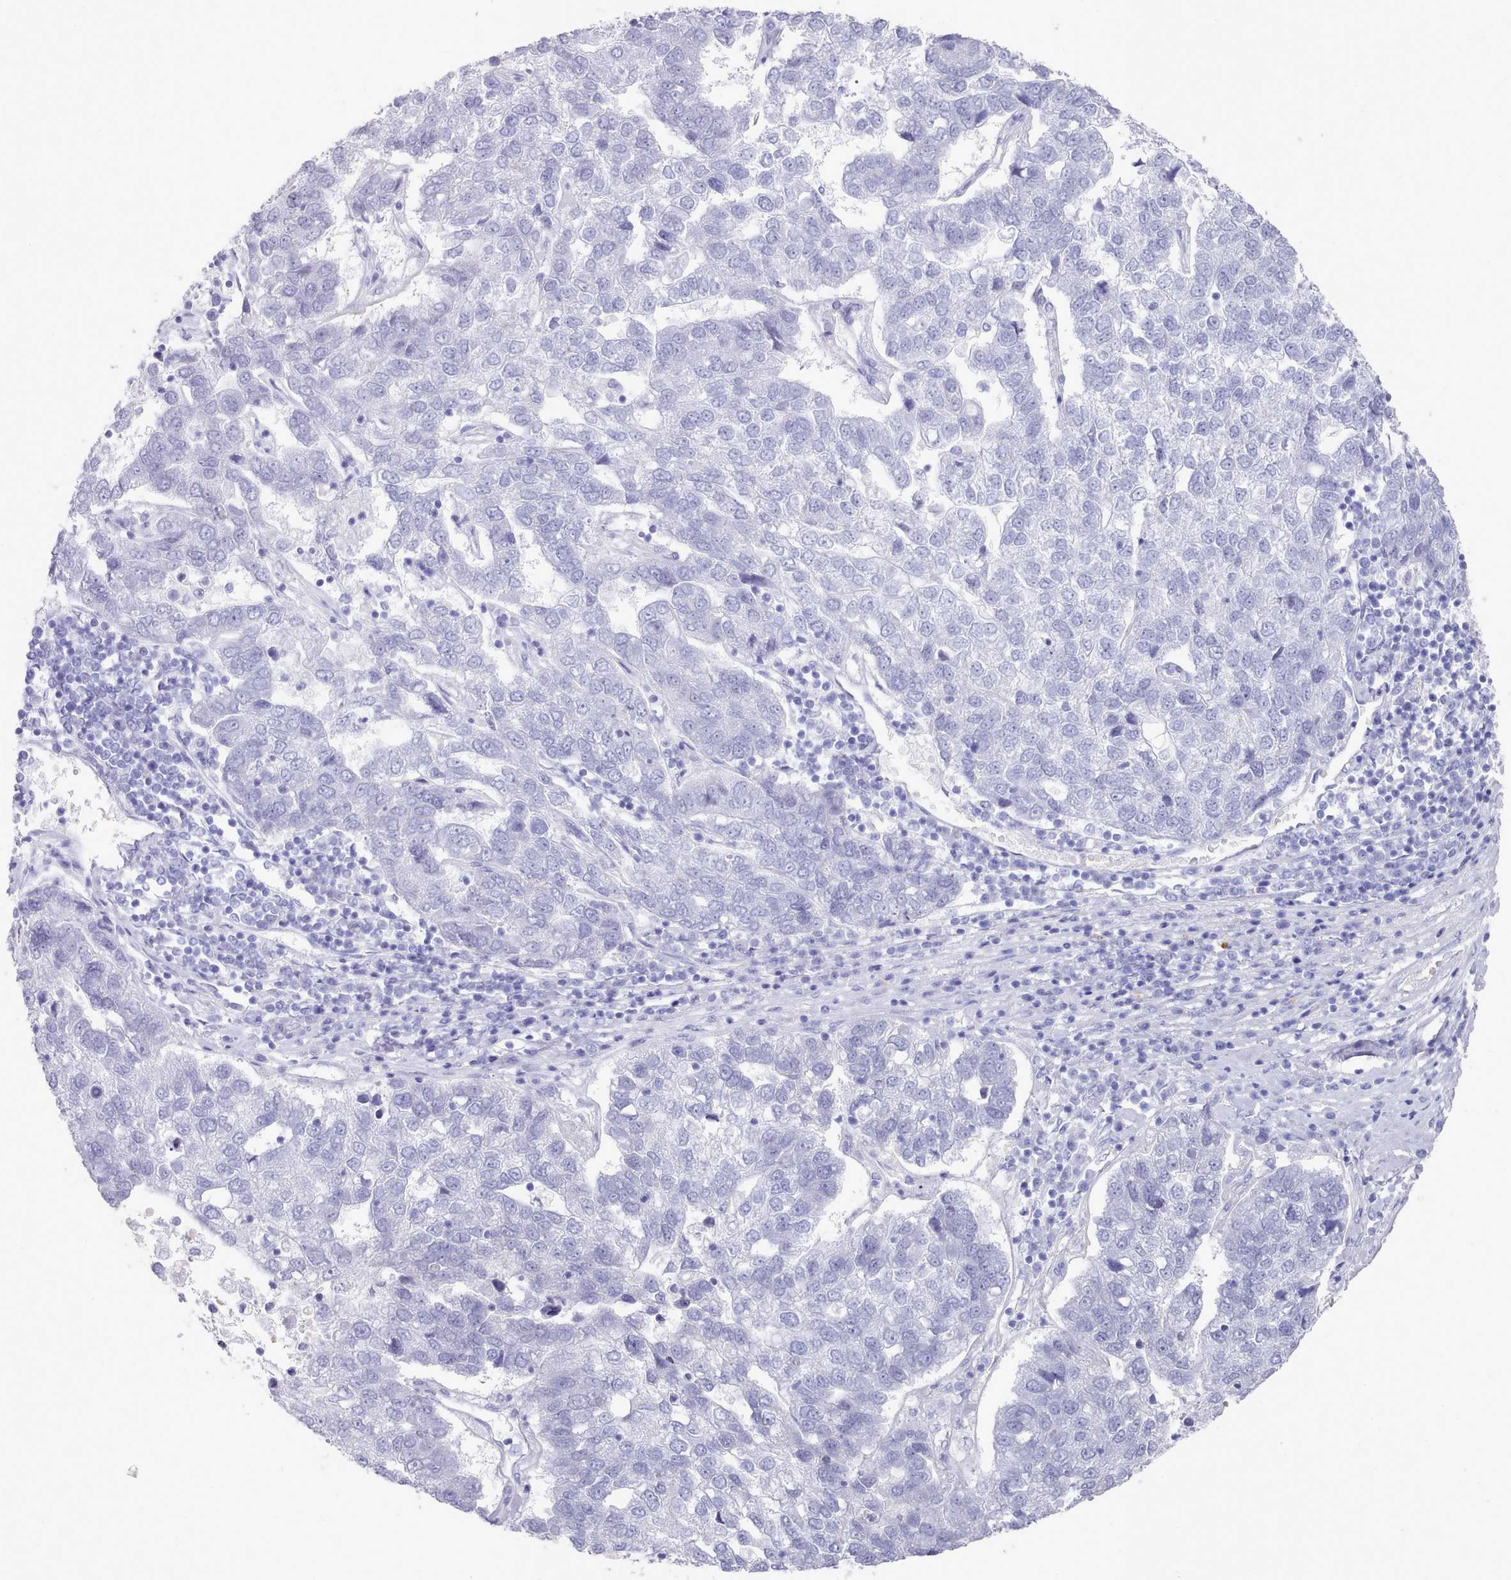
{"staining": {"intensity": "negative", "quantity": "none", "location": "none"}, "tissue": "pancreatic cancer", "cell_type": "Tumor cells", "image_type": "cancer", "snomed": [{"axis": "morphology", "description": "Adenocarcinoma, NOS"}, {"axis": "topography", "description": "Pancreas"}], "caption": "Image shows no protein positivity in tumor cells of adenocarcinoma (pancreatic) tissue.", "gene": "LRRC37A", "patient": {"sex": "female", "age": 61}}